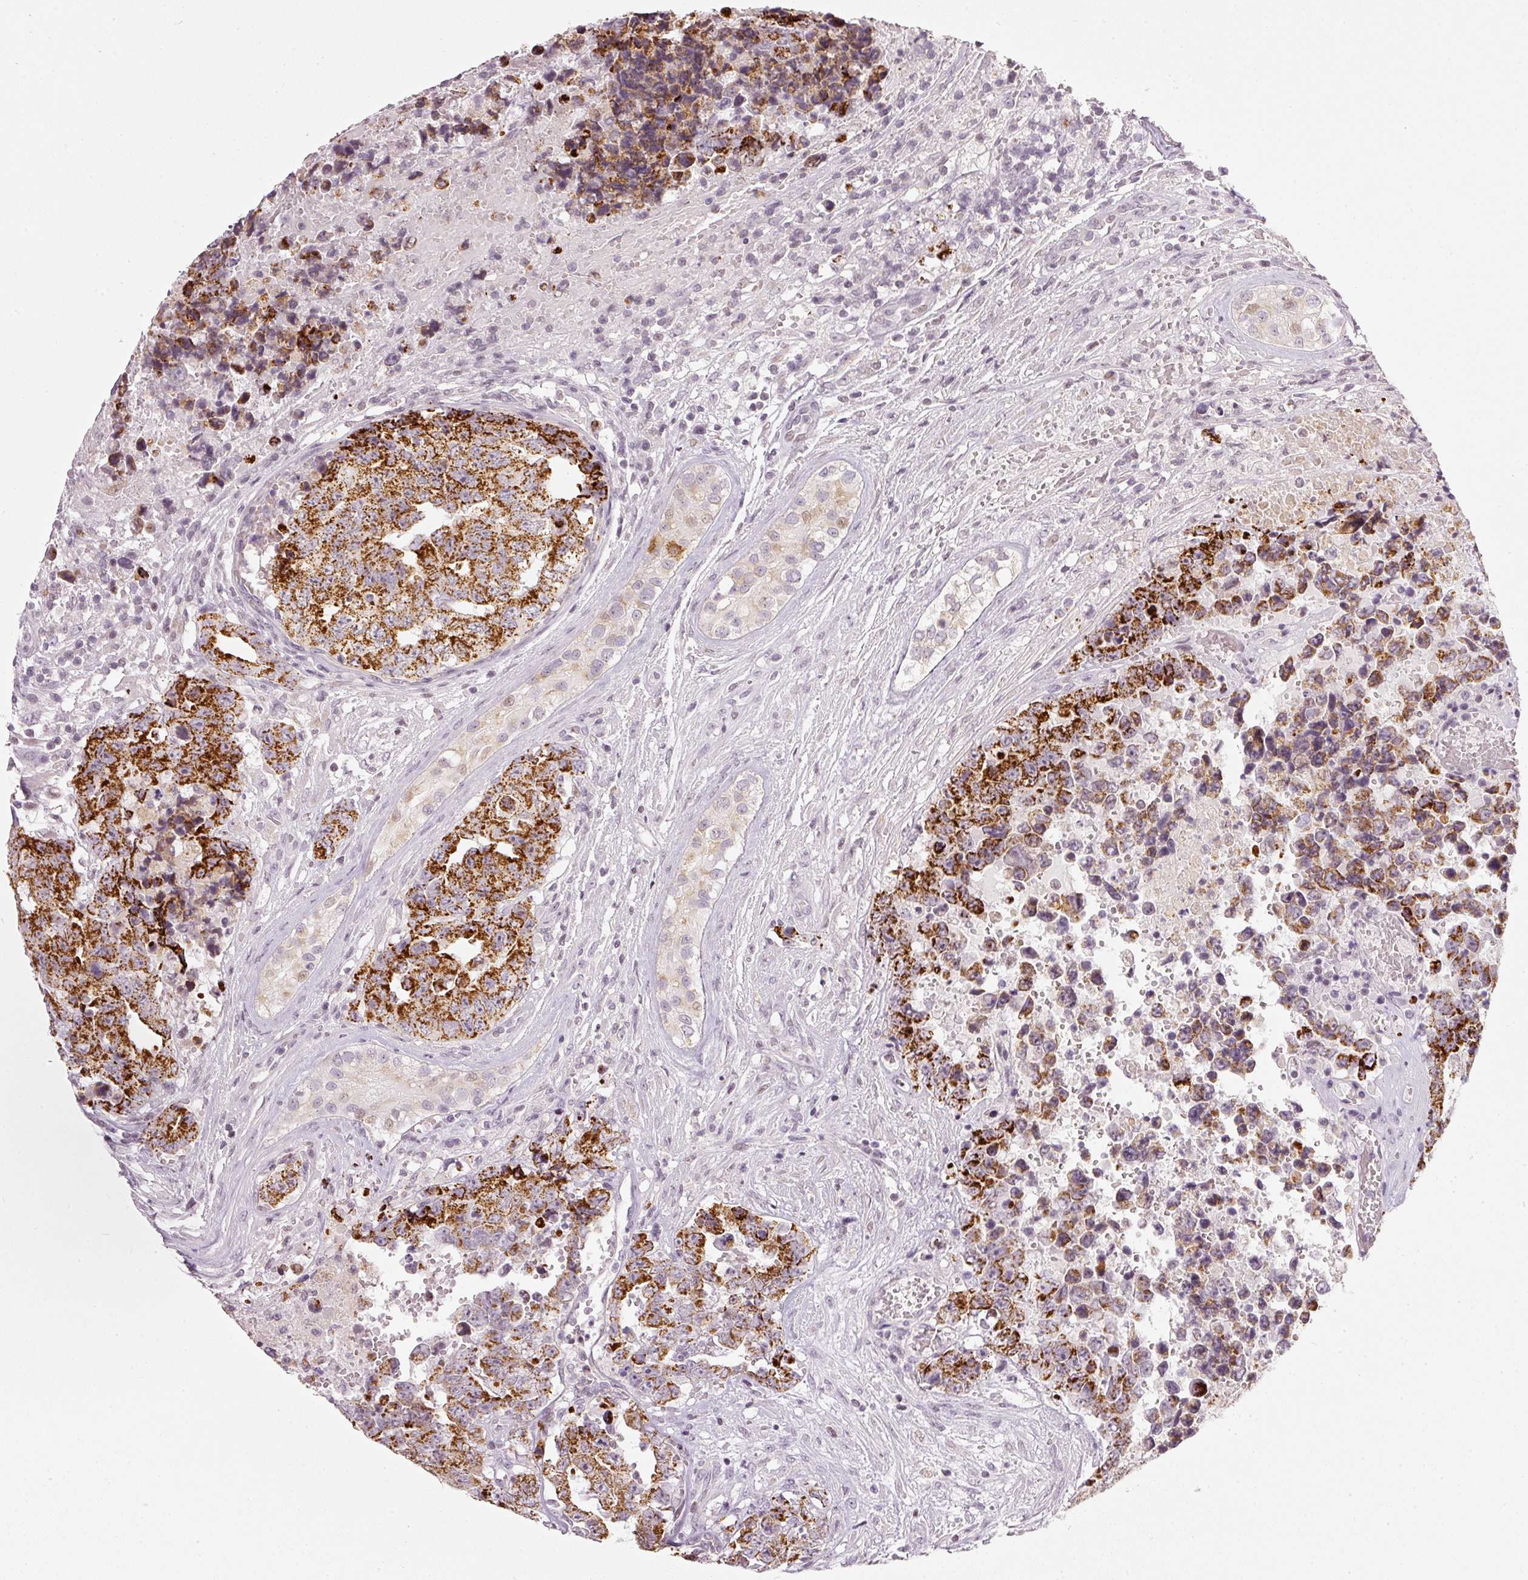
{"staining": {"intensity": "strong", "quantity": ">75%", "location": "cytoplasmic/membranous"}, "tissue": "testis cancer", "cell_type": "Tumor cells", "image_type": "cancer", "snomed": [{"axis": "morphology", "description": "Normal tissue, NOS"}, {"axis": "morphology", "description": "Carcinoma, Embryonal, NOS"}, {"axis": "topography", "description": "Testis"}, {"axis": "topography", "description": "Epididymis"}], "caption": "Testis cancer stained for a protein (brown) reveals strong cytoplasmic/membranous positive staining in about >75% of tumor cells.", "gene": "NRDE2", "patient": {"sex": "male", "age": 25}}